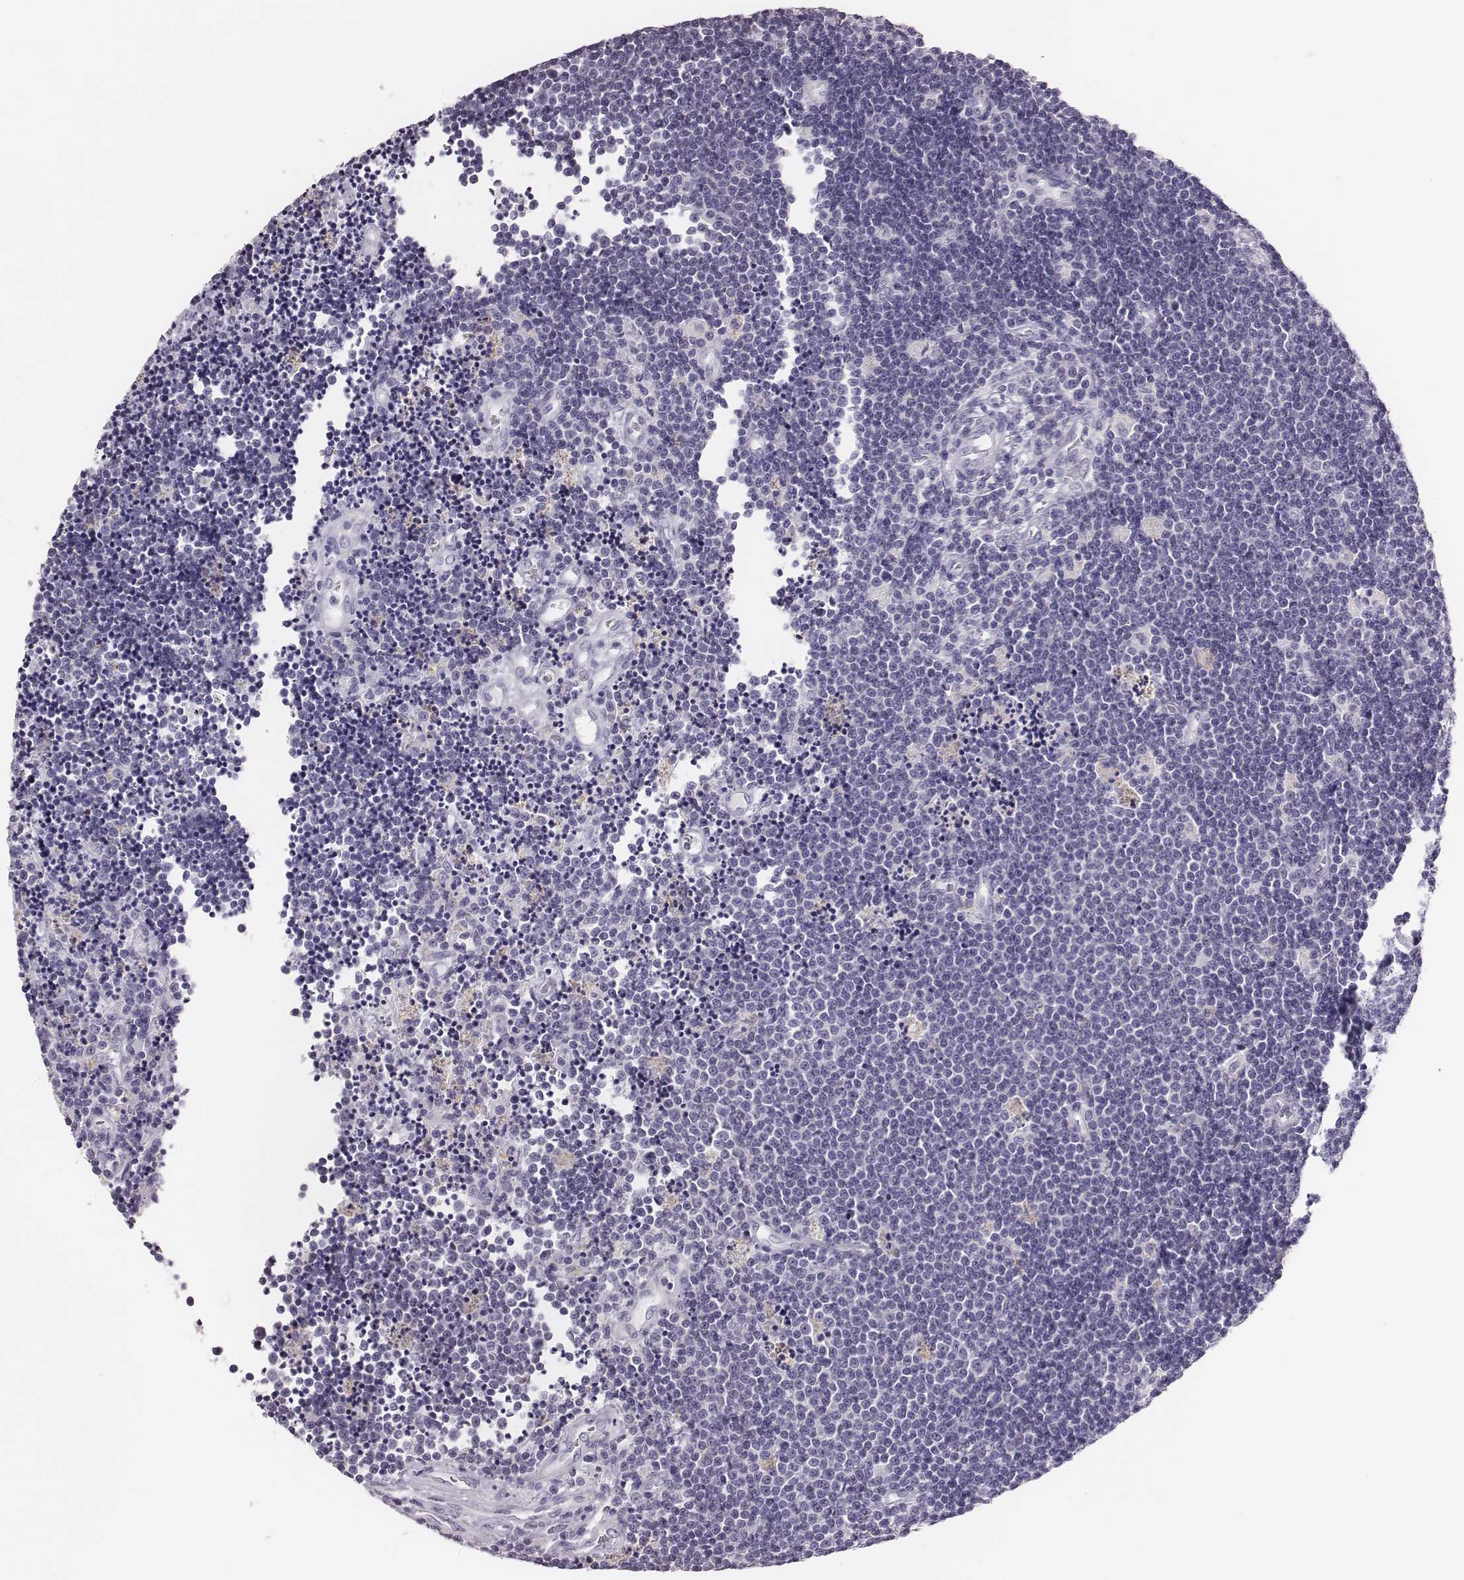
{"staining": {"intensity": "negative", "quantity": "none", "location": "none"}, "tissue": "lymphoma", "cell_type": "Tumor cells", "image_type": "cancer", "snomed": [{"axis": "morphology", "description": "Malignant lymphoma, non-Hodgkin's type, Low grade"}, {"axis": "topography", "description": "Brain"}], "caption": "Tumor cells are negative for protein expression in human lymphoma.", "gene": "H1-6", "patient": {"sex": "female", "age": 66}}